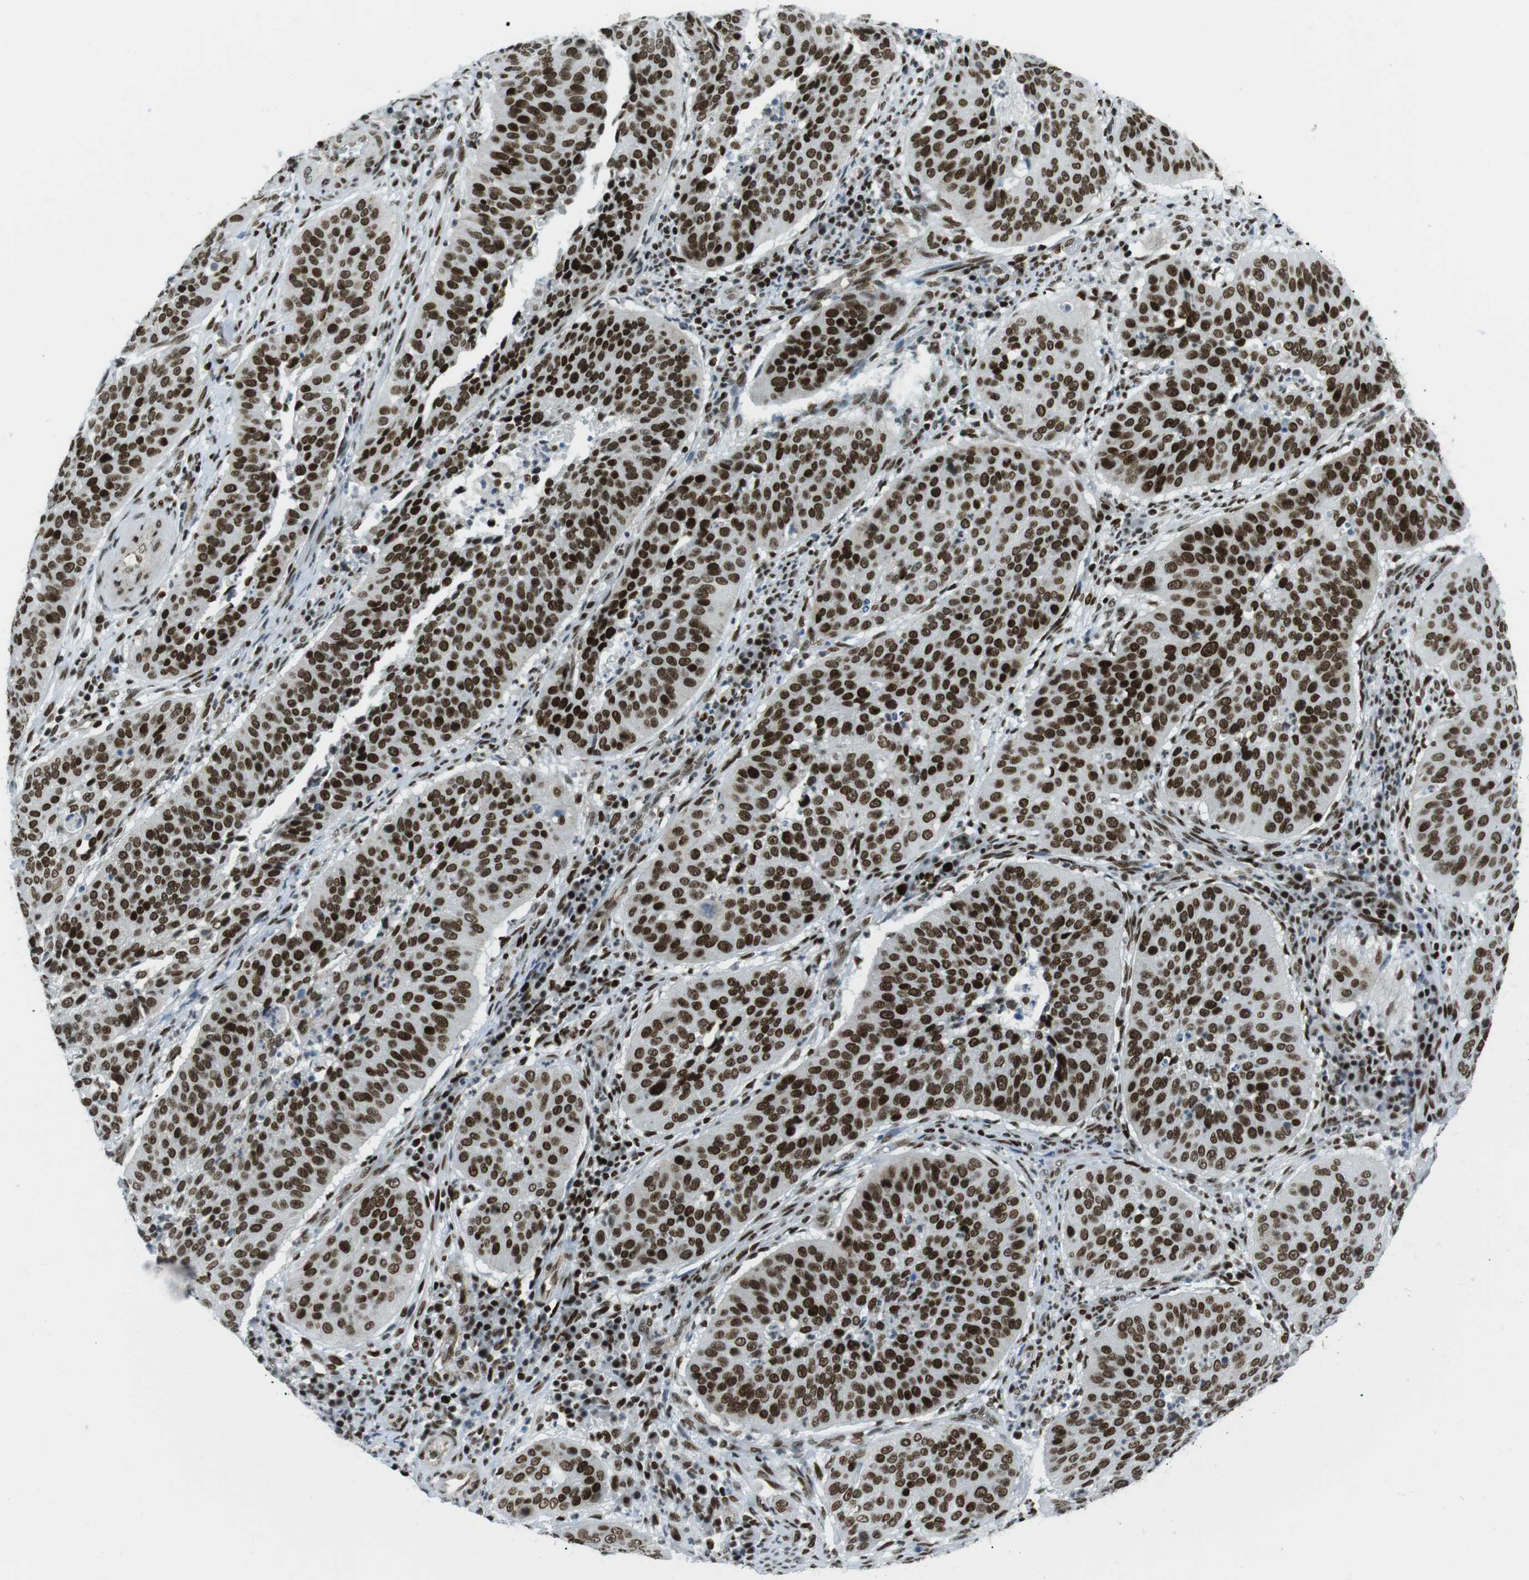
{"staining": {"intensity": "strong", "quantity": ">75%", "location": "nuclear"}, "tissue": "cervical cancer", "cell_type": "Tumor cells", "image_type": "cancer", "snomed": [{"axis": "morphology", "description": "Normal tissue, NOS"}, {"axis": "morphology", "description": "Squamous cell carcinoma, NOS"}, {"axis": "topography", "description": "Cervix"}], "caption": "Human cervical cancer stained for a protein (brown) reveals strong nuclear positive expression in about >75% of tumor cells.", "gene": "ARID1A", "patient": {"sex": "female", "age": 39}}